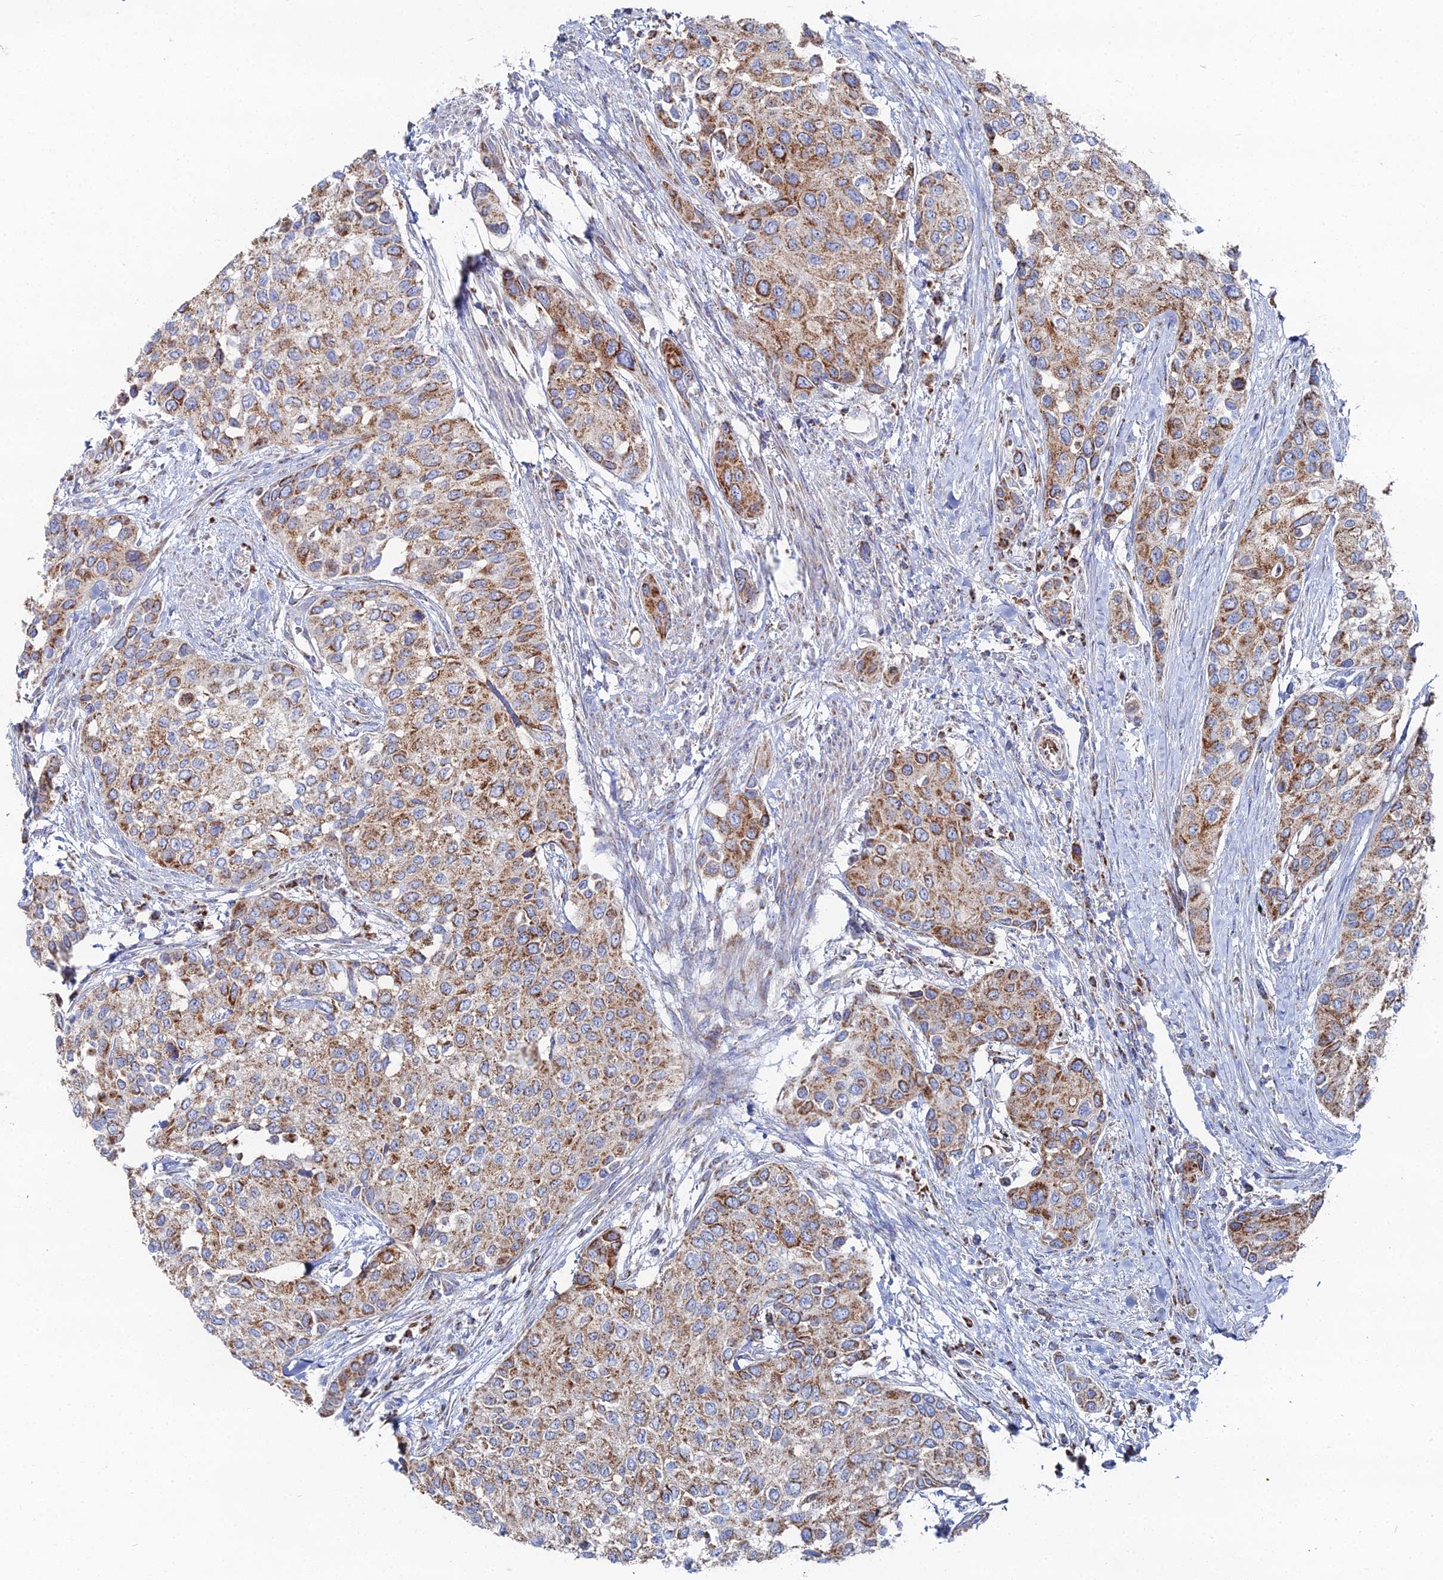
{"staining": {"intensity": "moderate", "quantity": ">75%", "location": "cytoplasmic/membranous"}, "tissue": "urothelial cancer", "cell_type": "Tumor cells", "image_type": "cancer", "snomed": [{"axis": "morphology", "description": "Normal tissue, NOS"}, {"axis": "morphology", "description": "Urothelial carcinoma, High grade"}, {"axis": "topography", "description": "Vascular tissue"}, {"axis": "topography", "description": "Urinary bladder"}], "caption": "A medium amount of moderate cytoplasmic/membranous positivity is present in about >75% of tumor cells in high-grade urothelial carcinoma tissue.", "gene": "MPC1", "patient": {"sex": "female", "age": 56}}